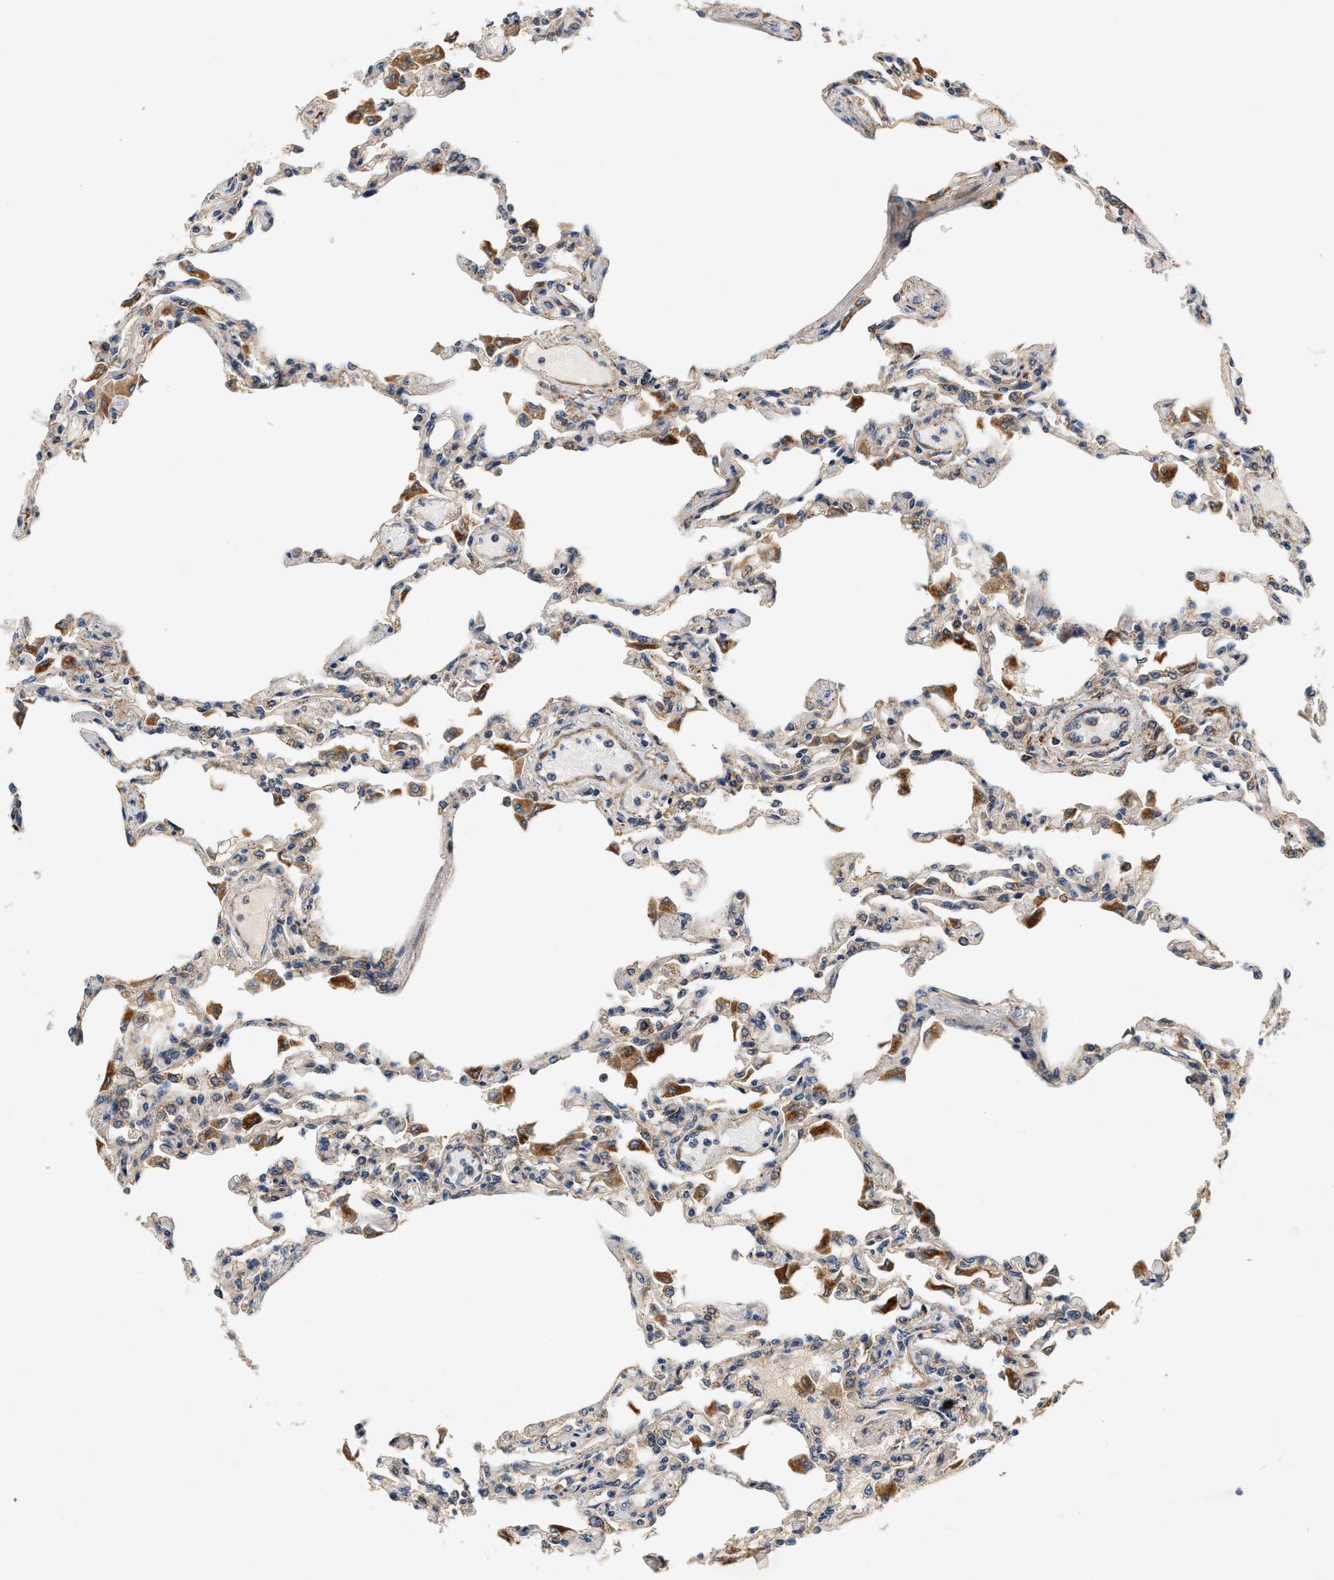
{"staining": {"intensity": "weak", "quantity": ">75%", "location": "cytoplasmic/membranous"}, "tissue": "lung", "cell_type": "Alveolar cells", "image_type": "normal", "snomed": [{"axis": "morphology", "description": "Normal tissue, NOS"}, {"axis": "topography", "description": "Bronchus"}, {"axis": "topography", "description": "Lung"}], "caption": "Immunohistochemical staining of benign human lung shows >75% levels of weak cytoplasmic/membranous protein expression in approximately >75% of alveolar cells. Immunohistochemistry stains the protein in brown and the nuclei are stained blue.", "gene": "DUSP10", "patient": {"sex": "female", "age": 49}}